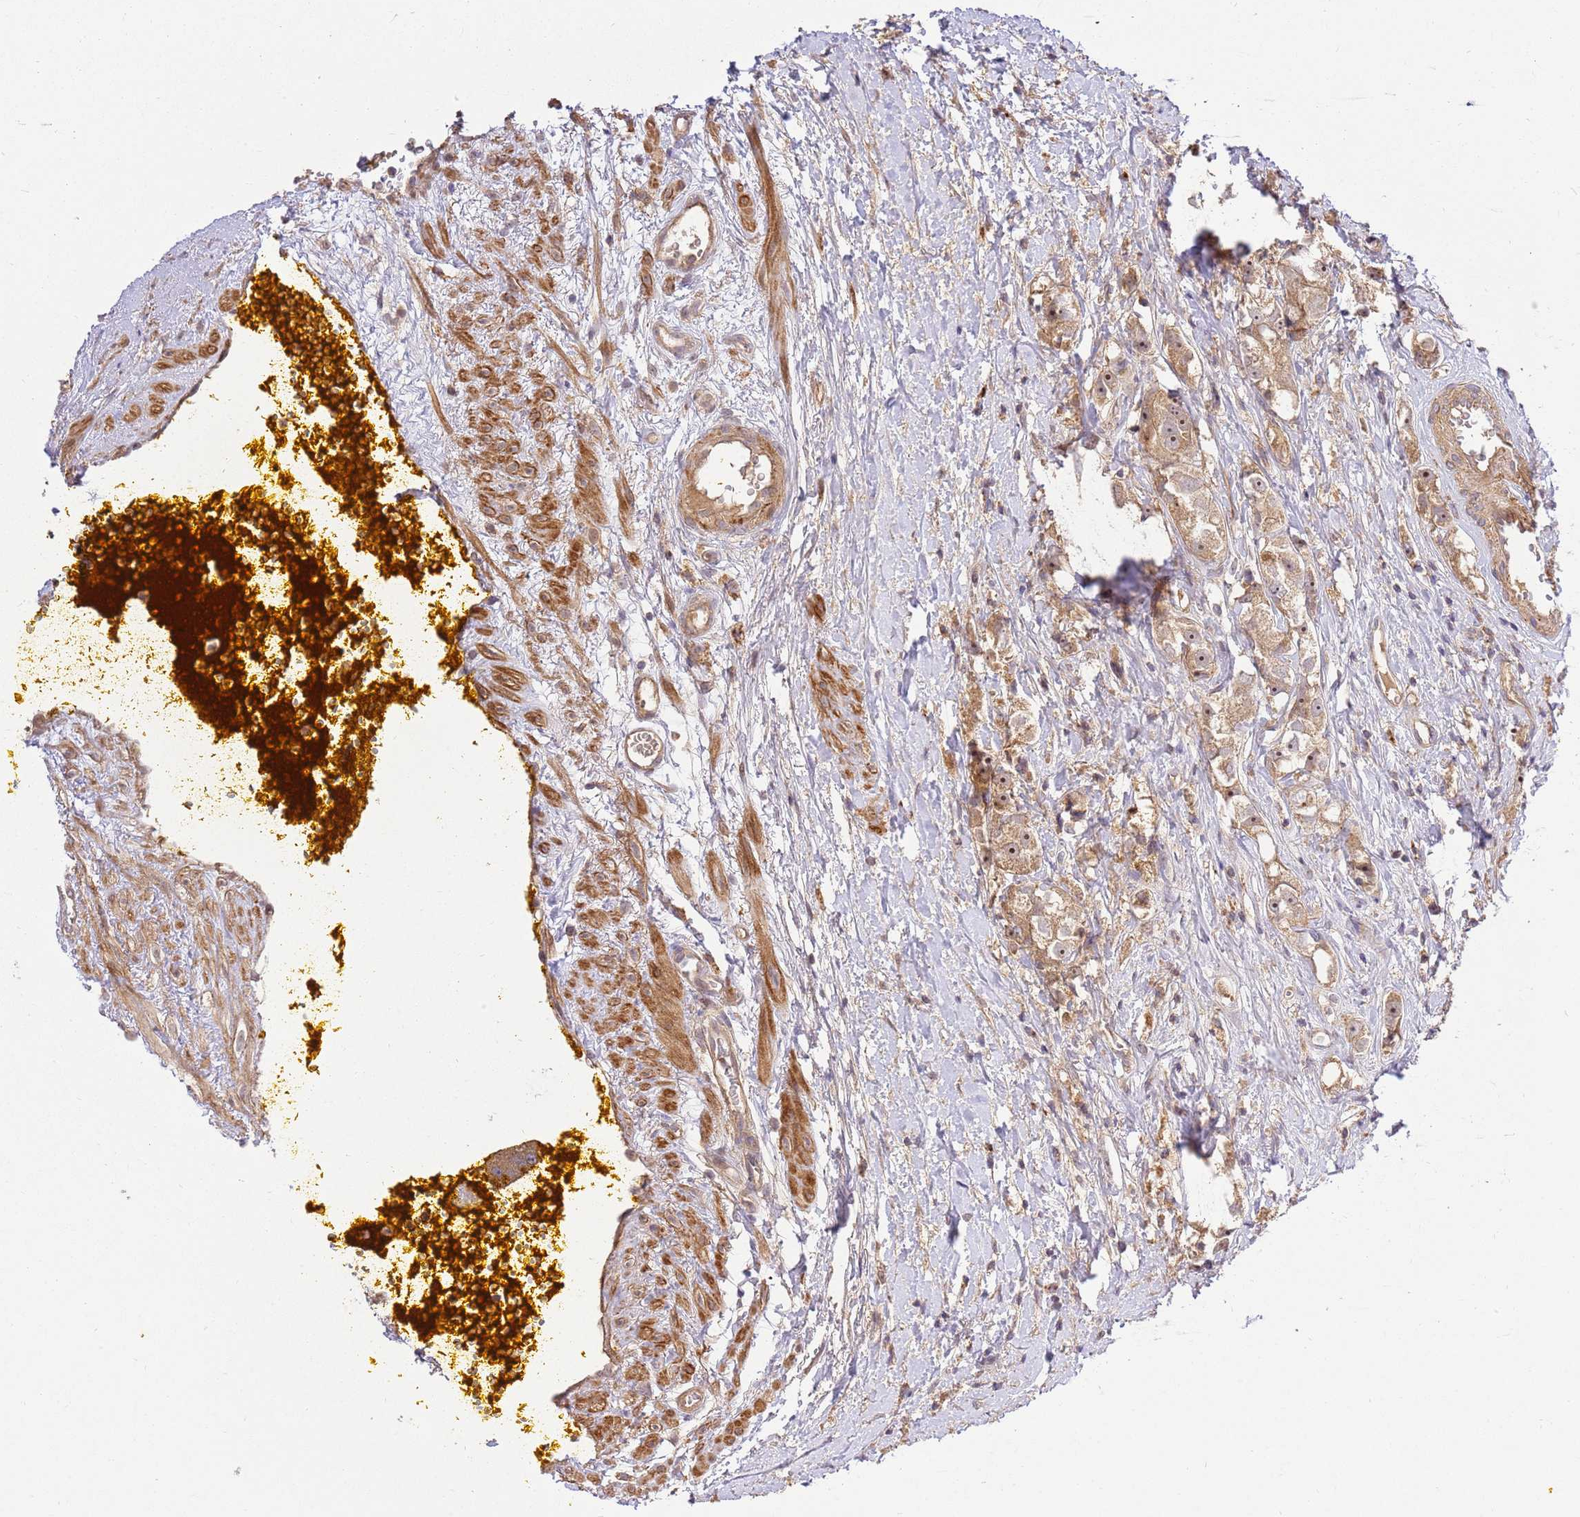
{"staining": {"intensity": "moderate", "quantity": ">75%", "location": "cytoplasmic/membranous,nuclear"}, "tissue": "prostate cancer", "cell_type": "Tumor cells", "image_type": "cancer", "snomed": [{"axis": "morphology", "description": "Adenocarcinoma, High grade"}, {"axis": "topography", "description": "Prostate"}], "caption": "The immunohistochemical stain shows moderate cytoplasmic/membranous and nuclear staining in tumor cells of high-grade adenocarcinoma (prostate) tissue.", "gene": "GAREM1", "patient": {"sex": "male", "age": 74}}